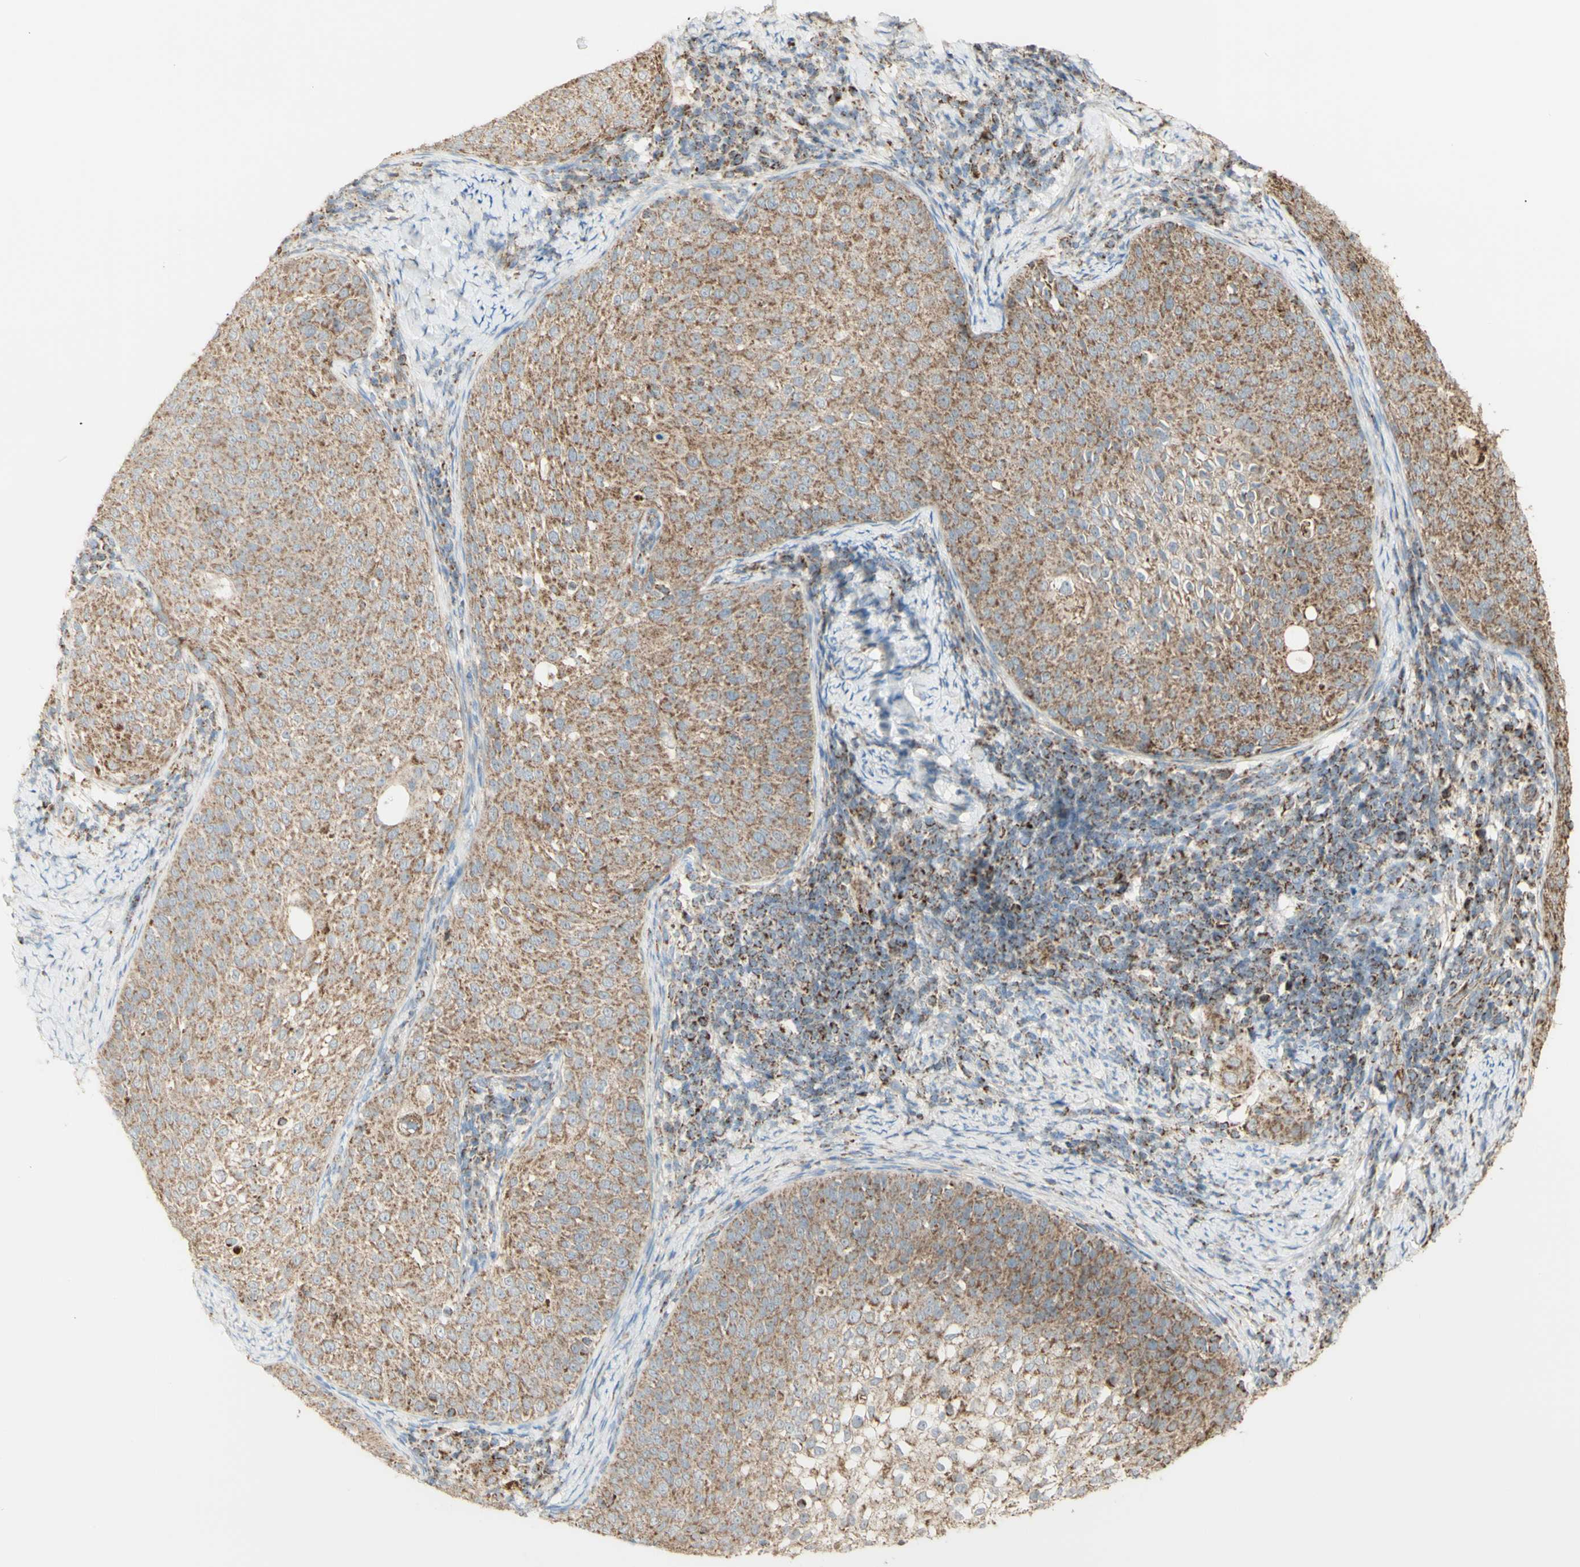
{"staining": {"intensity": "weak", "quantity": ">75%", "location": "cytoplasmic/membranous"}, "tissue": "cervical cancer", "cell_type": "Tumor cells", "image_type": "cancer", "snomed": [{"axis": "morphology", "description": "Squamous cell carcinoma, NOS"}, {"axis": "topography", "description": "Cervix"}], "caption": "Immunohistochemical staining of human cervical cancer (squamous cell carcinoma) shows low levels of weak cytoplasmic/membranous positivity in approximately >75% of tumor cells.", "gene": "LETM1", "patient": {"sex": "female", "age": 51}}